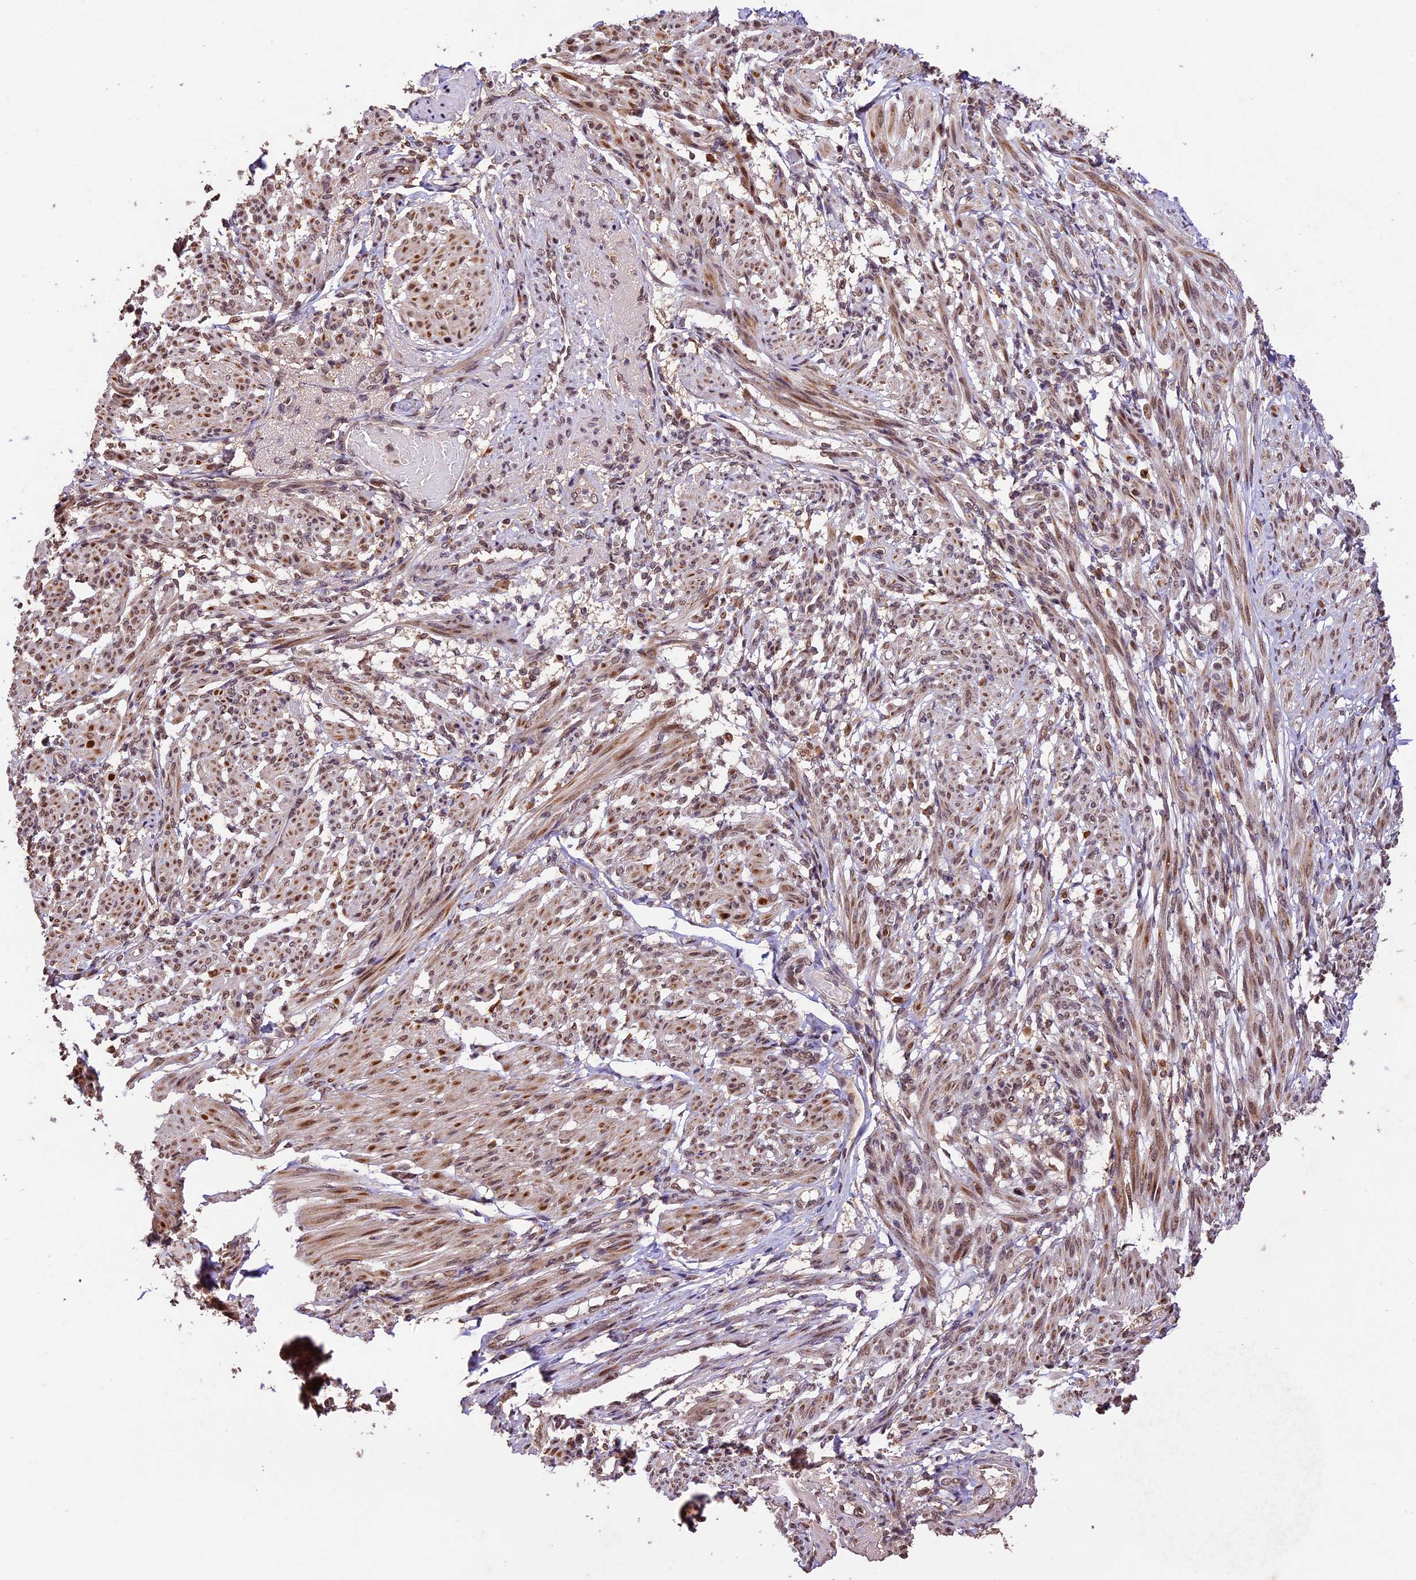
{"staining": {"intensity": "moderate", "quantity": "25%-75%", "location": "cytoplasmic/membranous,nuclear"}, "tissue": "smooth muscle", "cell_type": "Smooth muscle cells", "image_type": "normal", "snomed": [{"axis": "morphology", "description": "Normal tissue, NOS"}, {"axis": "topography", "description": "Smooth muscle"}], "caption": "Immunohistochemistry of normal human smooth muscle reveals medium levels of moderate cytoplasmic/membranous,nuclear staining in approximately 25%-75% of smooth muscle cells. Using DAB (3,3'-diaminobenzidine) (brown) and hematoxylin (blue) stains, captured at high magnification using brightfield microscopy.", "gene": "CDKN2AIP", "patient": {"sex": "female", "age": 39}}